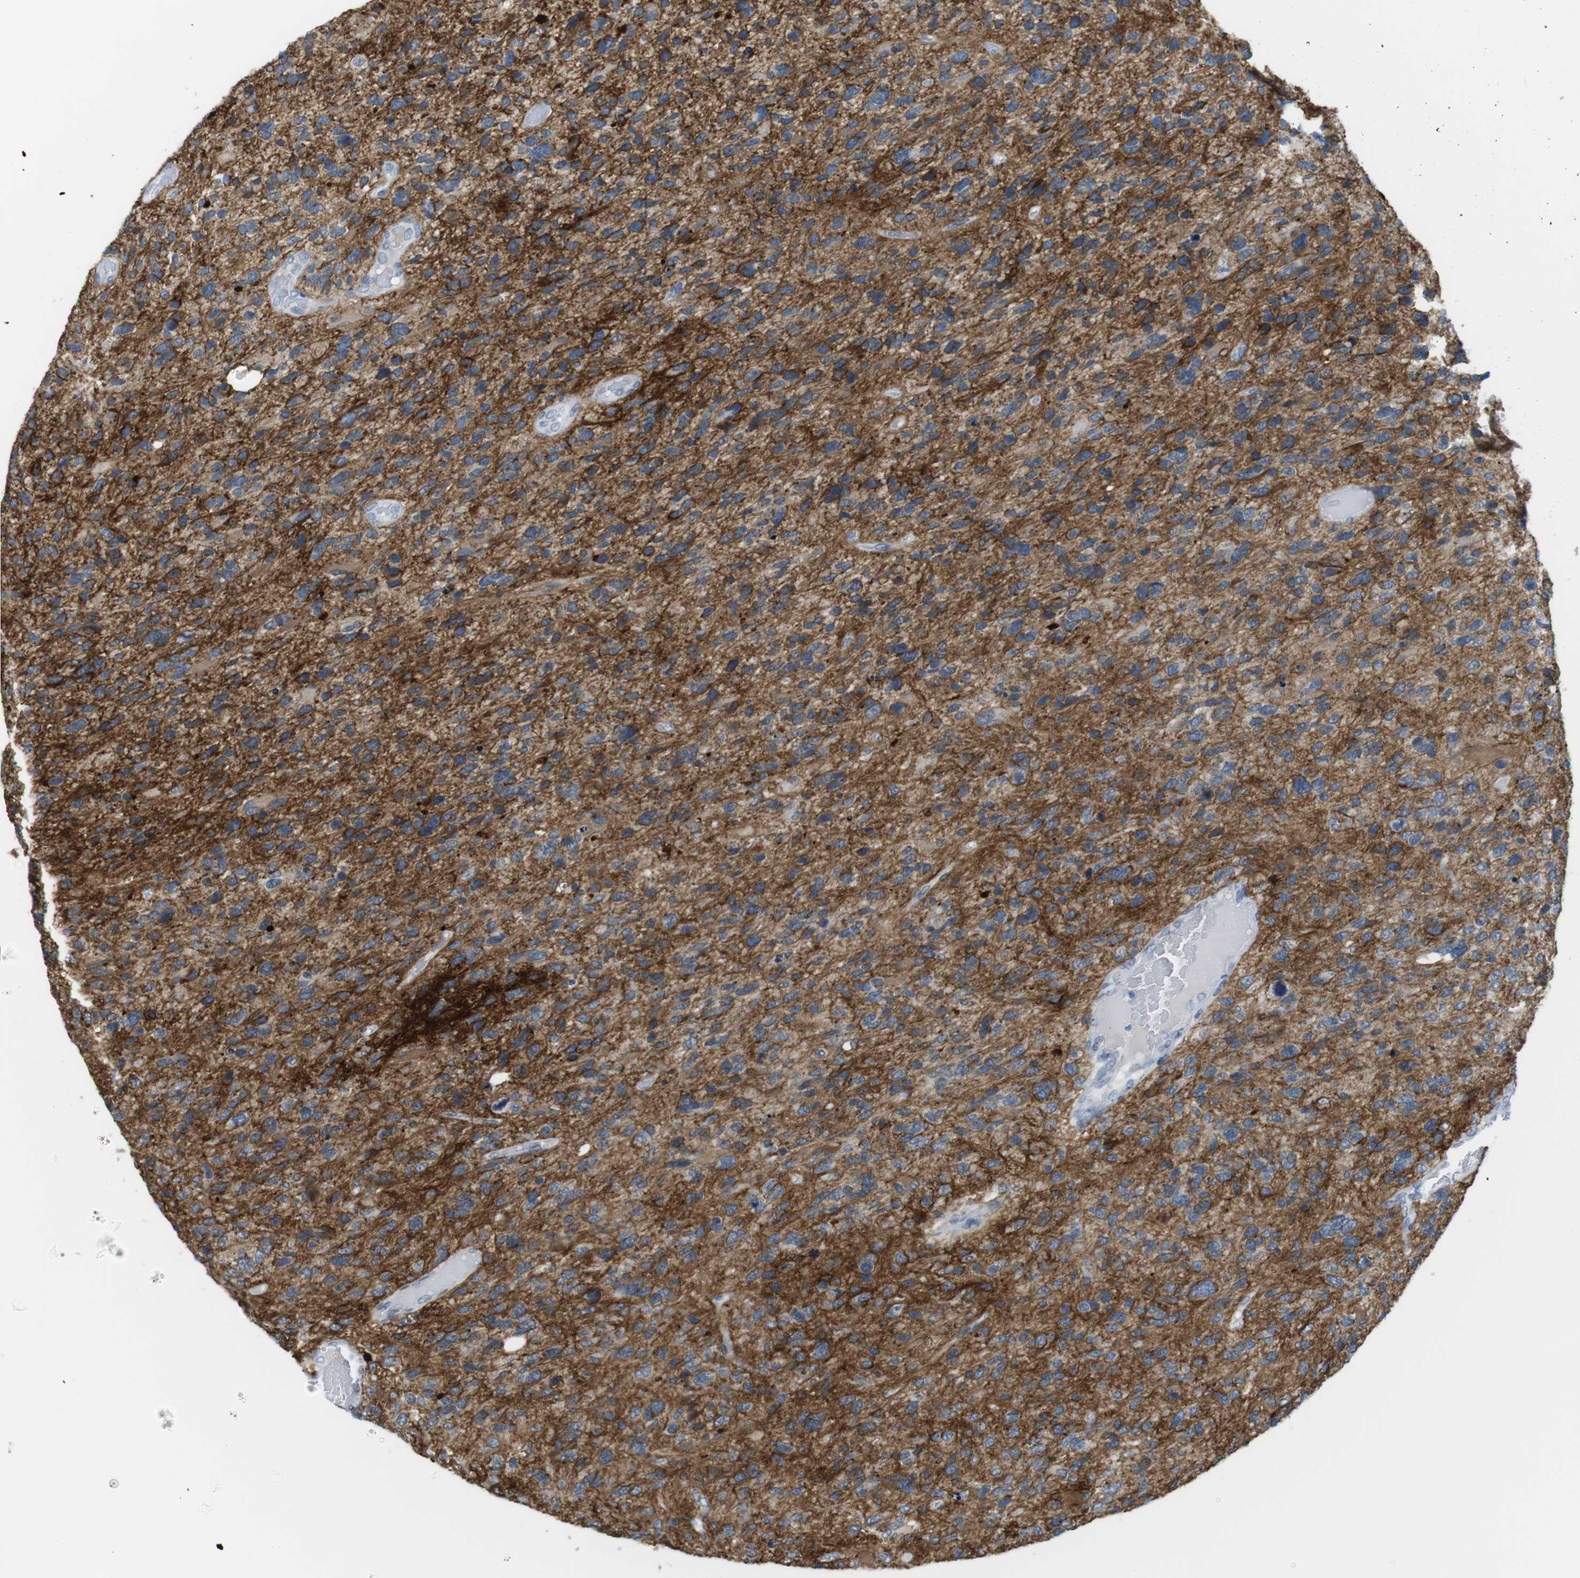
{"staining": {"intensity": "moderate", "quantity": ">75%", "location": "cytoplasmic/membranous"}, "tissue": "glioma", "cell_type": "Tumor cells", "image_type": "cancer", "snomed": [{"axis": "morphology", "description": "Glioma, malignant, High grade"}, {"axis": "topography", "description": "Brain"}], "caption": "Immunohistochemistry (IHC) staining of high-grade glioma (malignant), which shows medium levels of moderate cytoplasmic/membranous staining in approximately >75% of tumor cells indicating moderate cytoplasmic/membranous protein expression. The staining was performed using DAB (3,3'-diaminobenzidine) (brown) for protein detection and nuclei were counterstained in hematoxylin (blue).", "gene": "GAP43", "patient": {"sex": "female", "age": 58}}